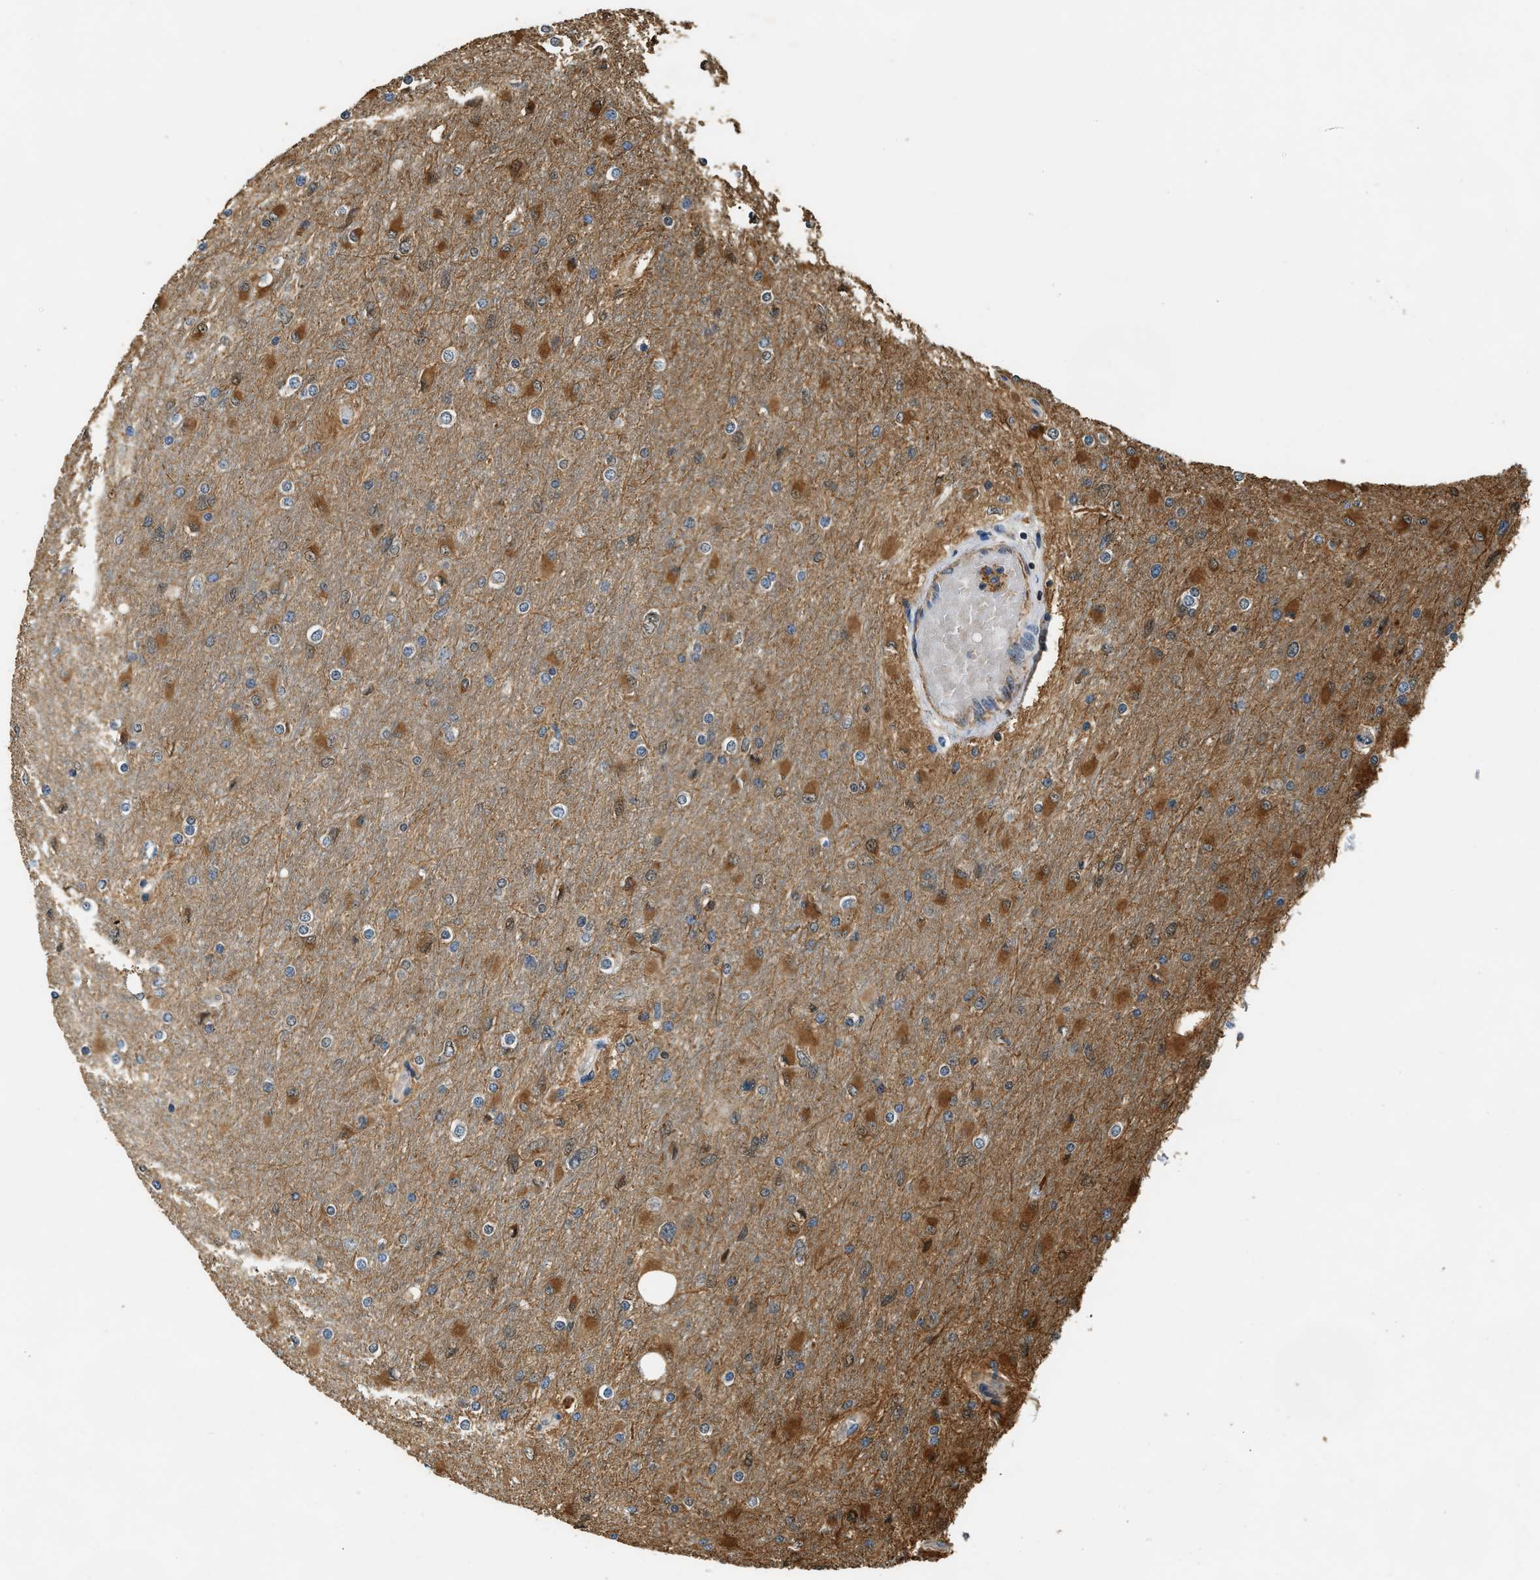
{"staining": {"intensity": "moderate", "quantity": "25%-75%", "location": "cytoplasmic/membranous,nuclear"}, "tissue": "glioma", "cell_type": "Tumor cells", "image_type": "cancer", "snomed": [{"axis": "morphology", "description": "Glioma, malignant, High grade"}, {"axis": "topography", "description": "Cerebral cortex"}], "caption": "Protein analysis of malignant glioma (high-grade) tissue shows moderate cytoplasmic/membranous and nuclear positivity in about 25%-75% of tumor cells.", "gene": "YARS1", "patient": {"sex": "female", "age": 36}}